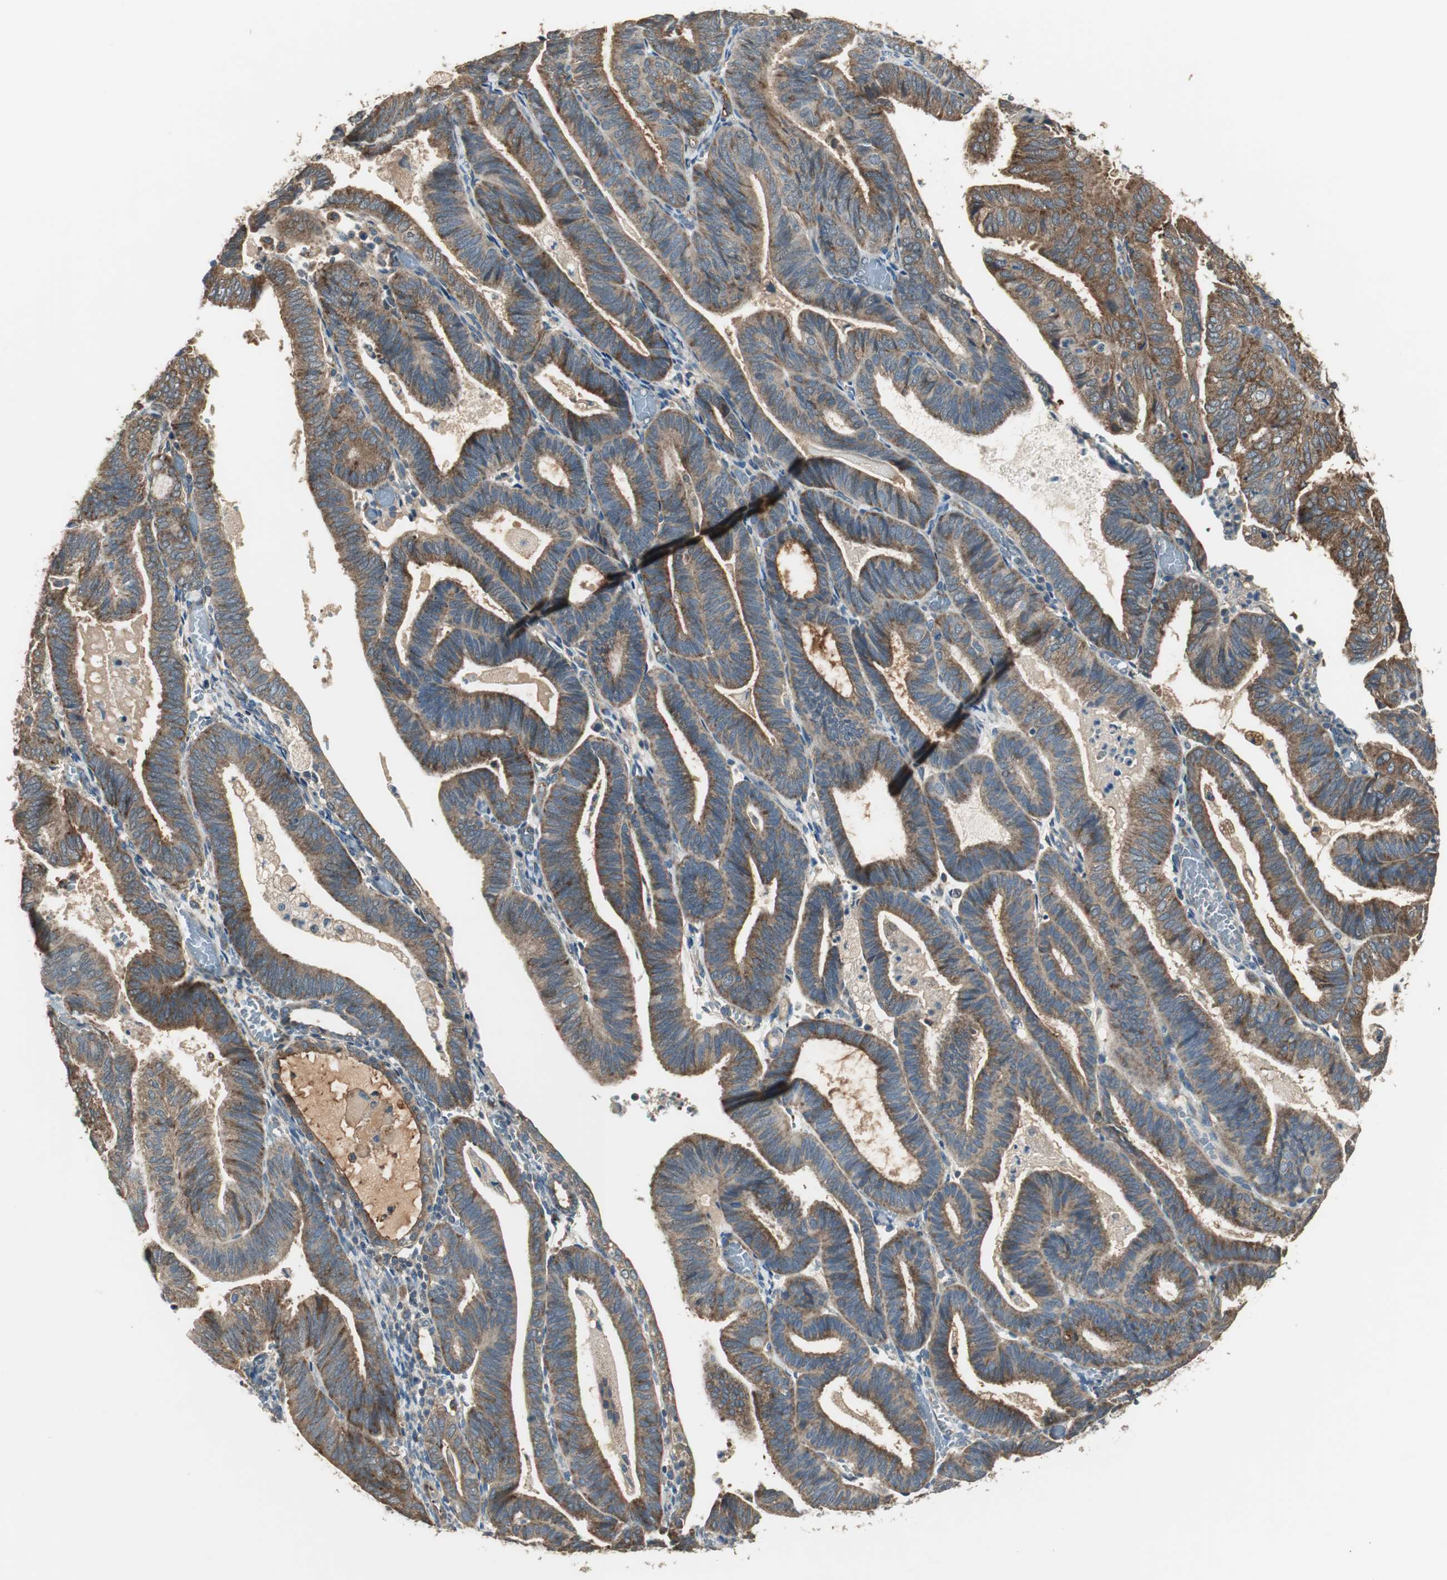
{"staining": {"intensity": "strong", "quantity": ">75%", "location": "cytoplasmic/membranous"}, "tissue": "endometrial cancer", "cell_type": "Tumor cells", "image_type": "cancer", "snomed": [{"axis": "morphology", "description": "Adenocarcinoma, NOS"}, {"axis": "topography", "description": "Uterus"}], "caption": "A brown stain shows strong cytoplasmic/membranous expression of a protein in human adenocarcinoma (endometrial) tumor cells.", "gene": "MSTO1", "patient": {"sex": "female", "age": 60}}